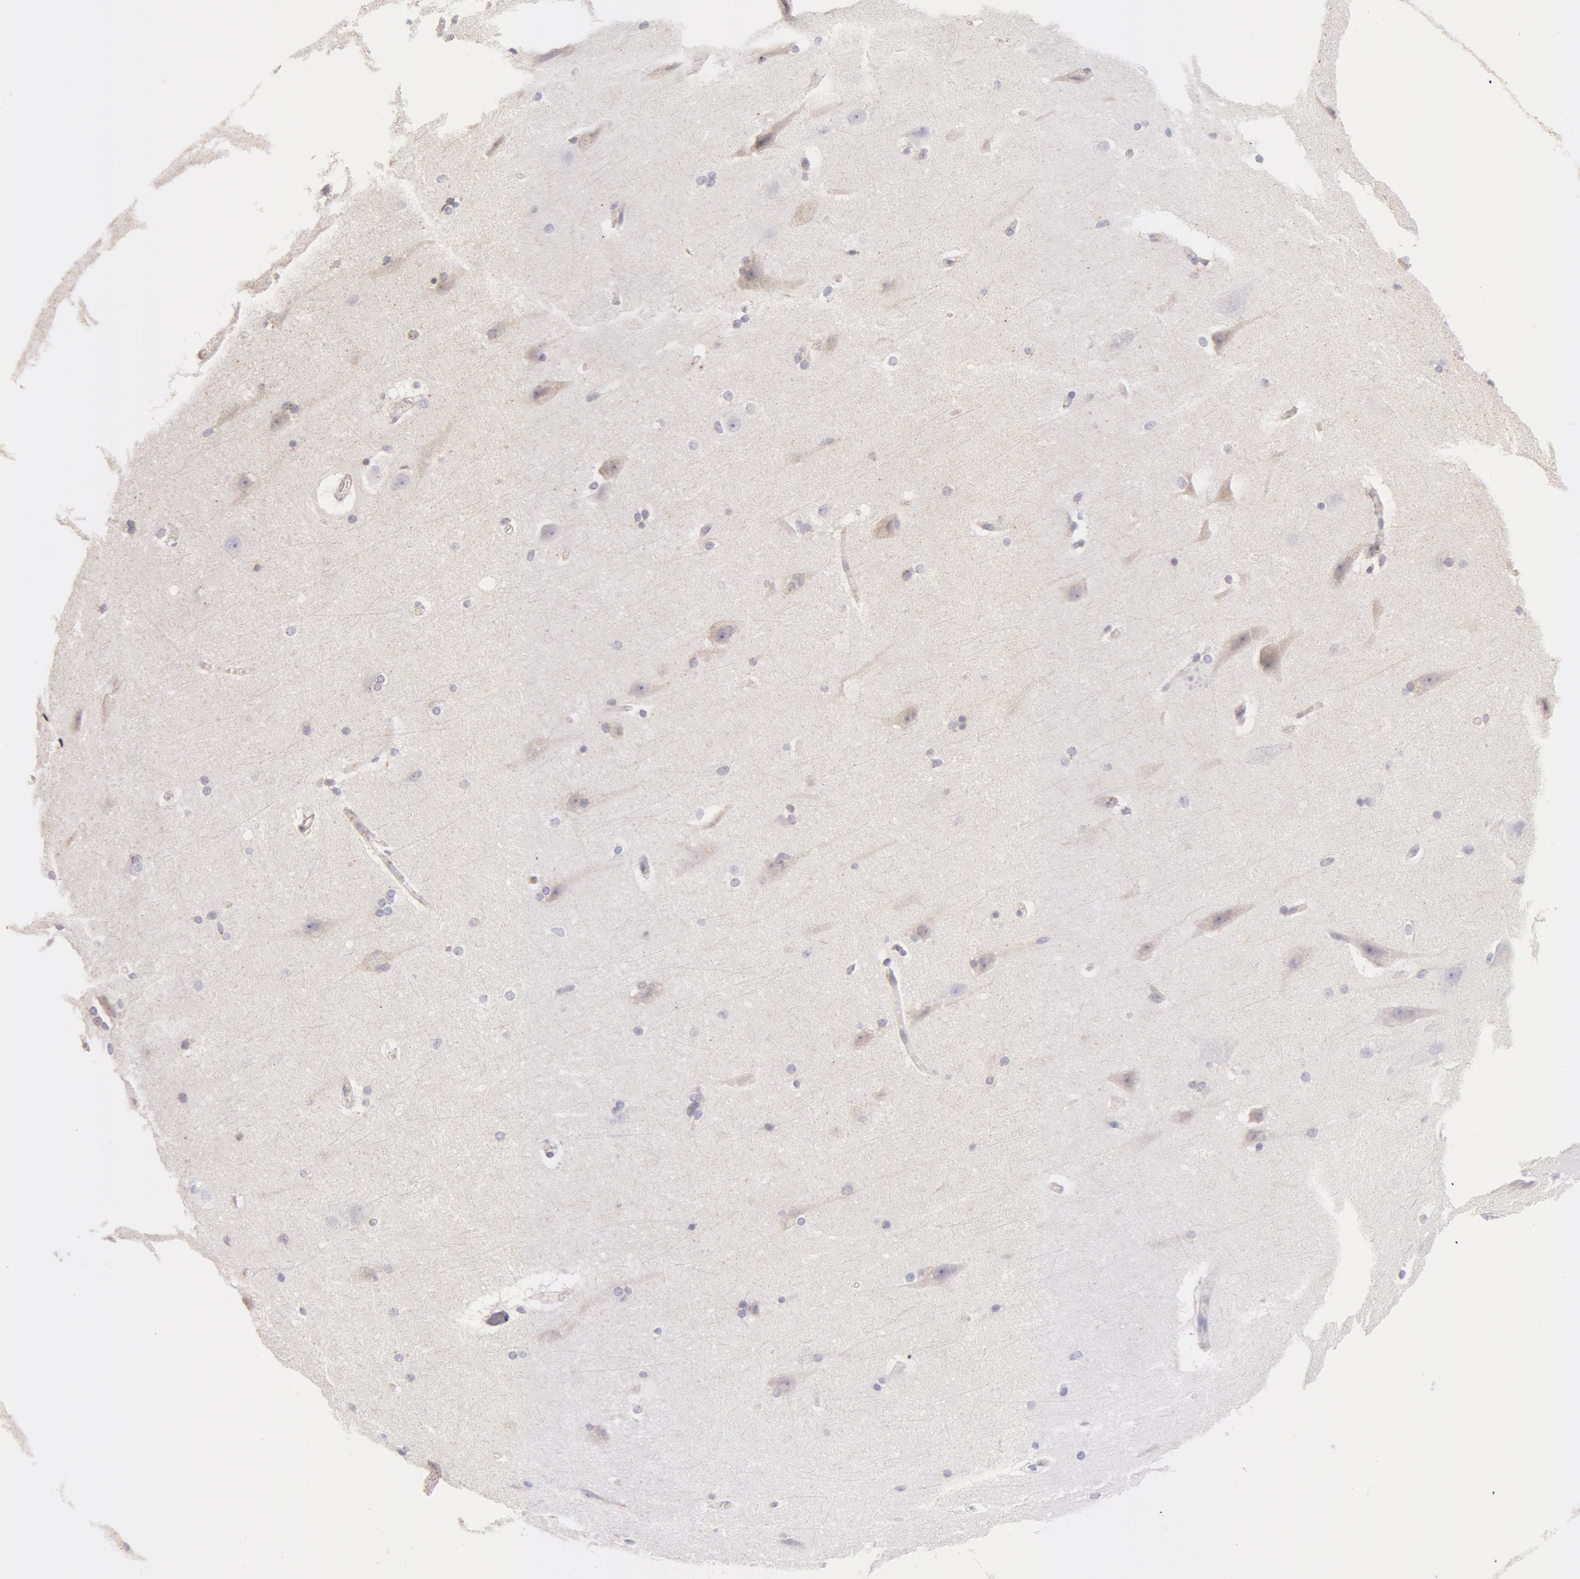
{"staining": {"intensity": "weak", "quantity": "25%-75%", "location": "cytoplasmic/membranous"}, "tissue": "cerebral cortex", "cell_type": "Endothelial cells", "image_type": "normal", "snomed": [{"axis": "morphology", "description": "Normal tissue, NOS"}, {"axis": "topography", "description": "Cerebral cortex"}, {"axis": "topography", "description": "Hippocampus"}], "caption": "Cerebral cortex stained with DAB (3,3'-diaminobenzidine) immunohistochemistry shows low levels of weak cytoplasmic/membranous positivity in about 25%-75% of endothelial cells. The staining was performed using DAB, with brown indicating positive protein expression. Nuclei are stained blue with hematoxylin.", "gene": "GC", "patient": {"sex": "female", "age": 19}}